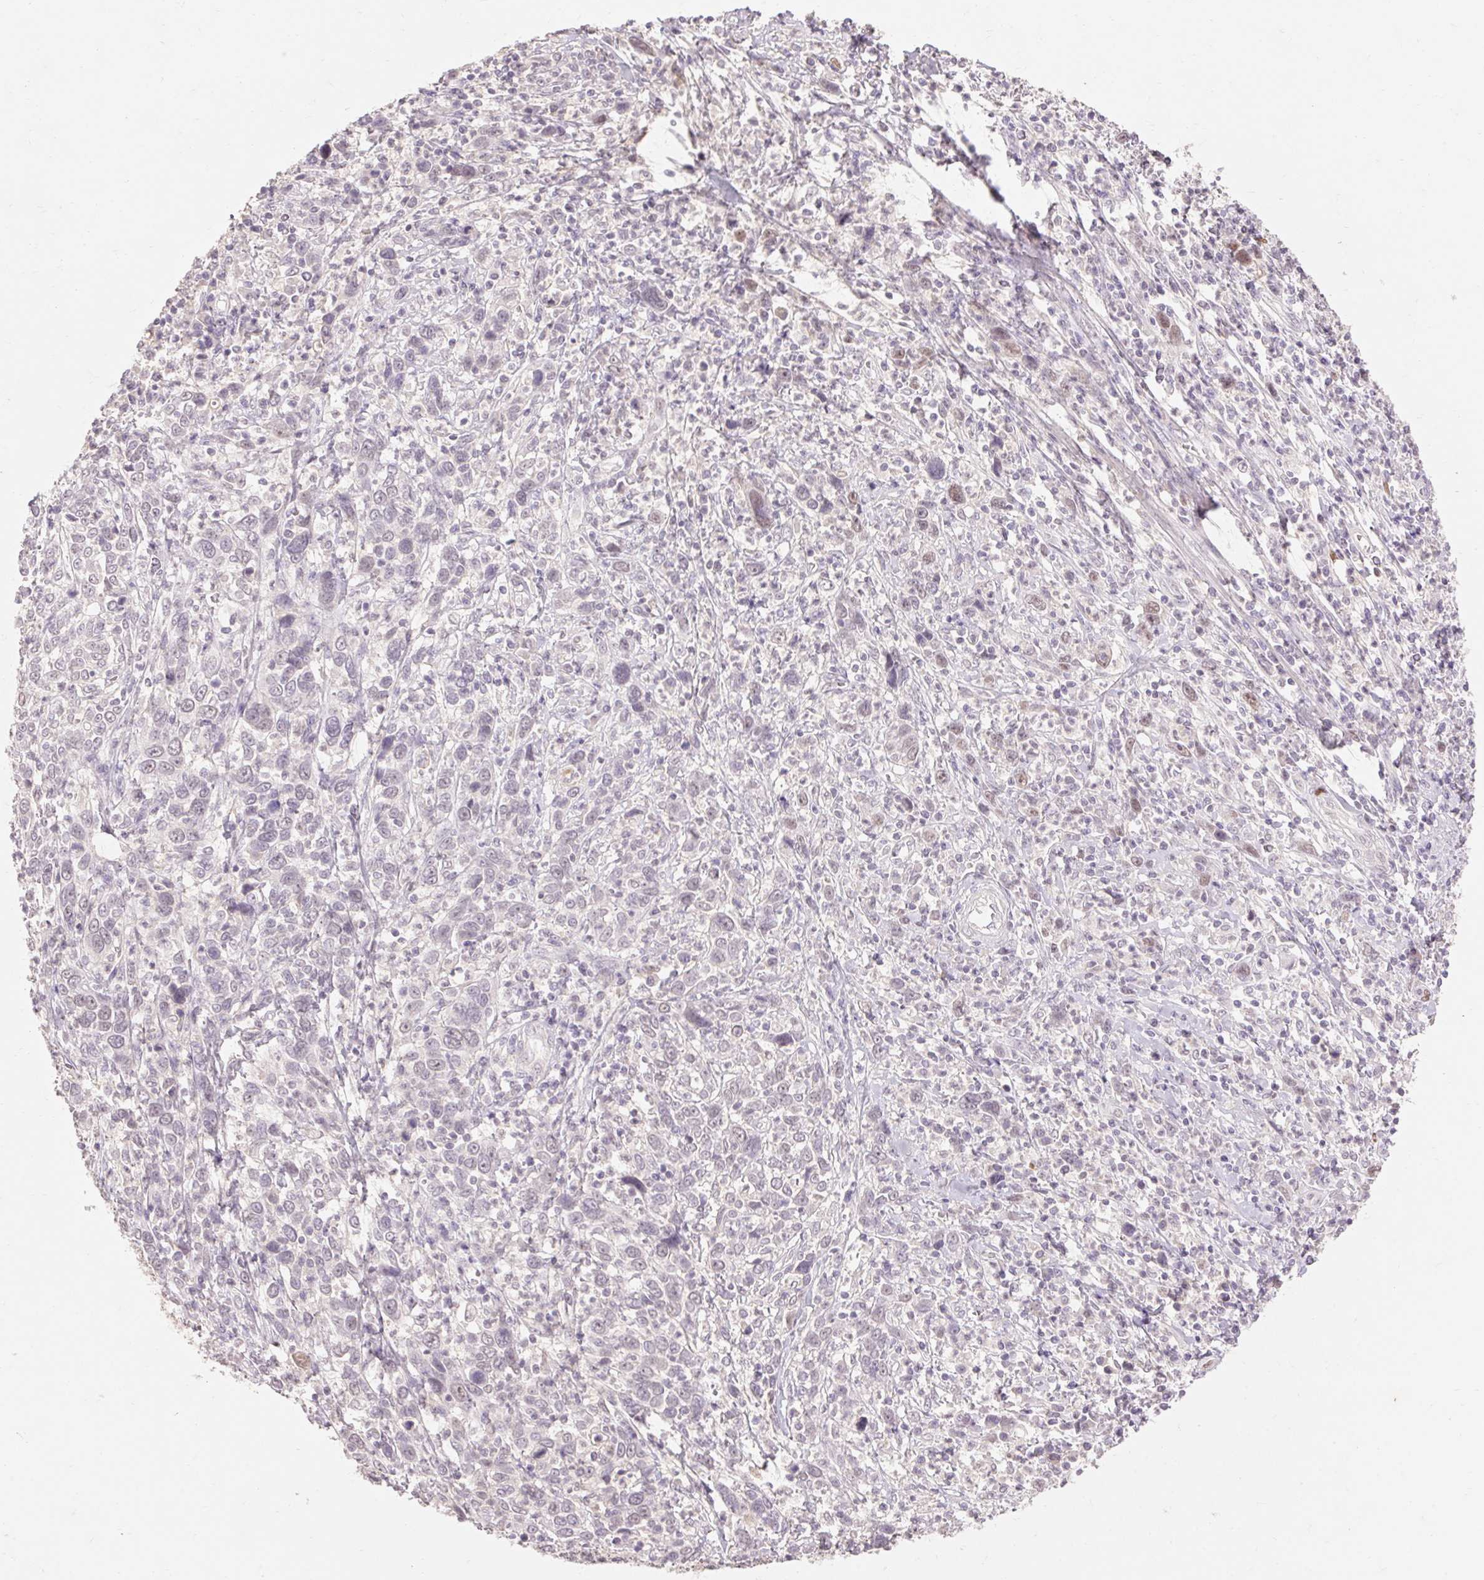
{"staining": {"intensity": "negative", "quantity": "none", "location": "none"}, "tissue": "cervical cancer", "cell_type": "Tumor cells", "image_type": "cancer", "snomed": [{"axis": "morphology", "description": "Squamous cell carcinoma, NOS"}, {"axis": "topography", "description": "Cervix"}], "caption": "Immunohistochemistry (IHC) photomicrograph of cervical cancer stained for a protein (brown), which shows no expression in tumor cells.", "gene": "SKP2", "patient": {"sex": "female", "age": 46}}